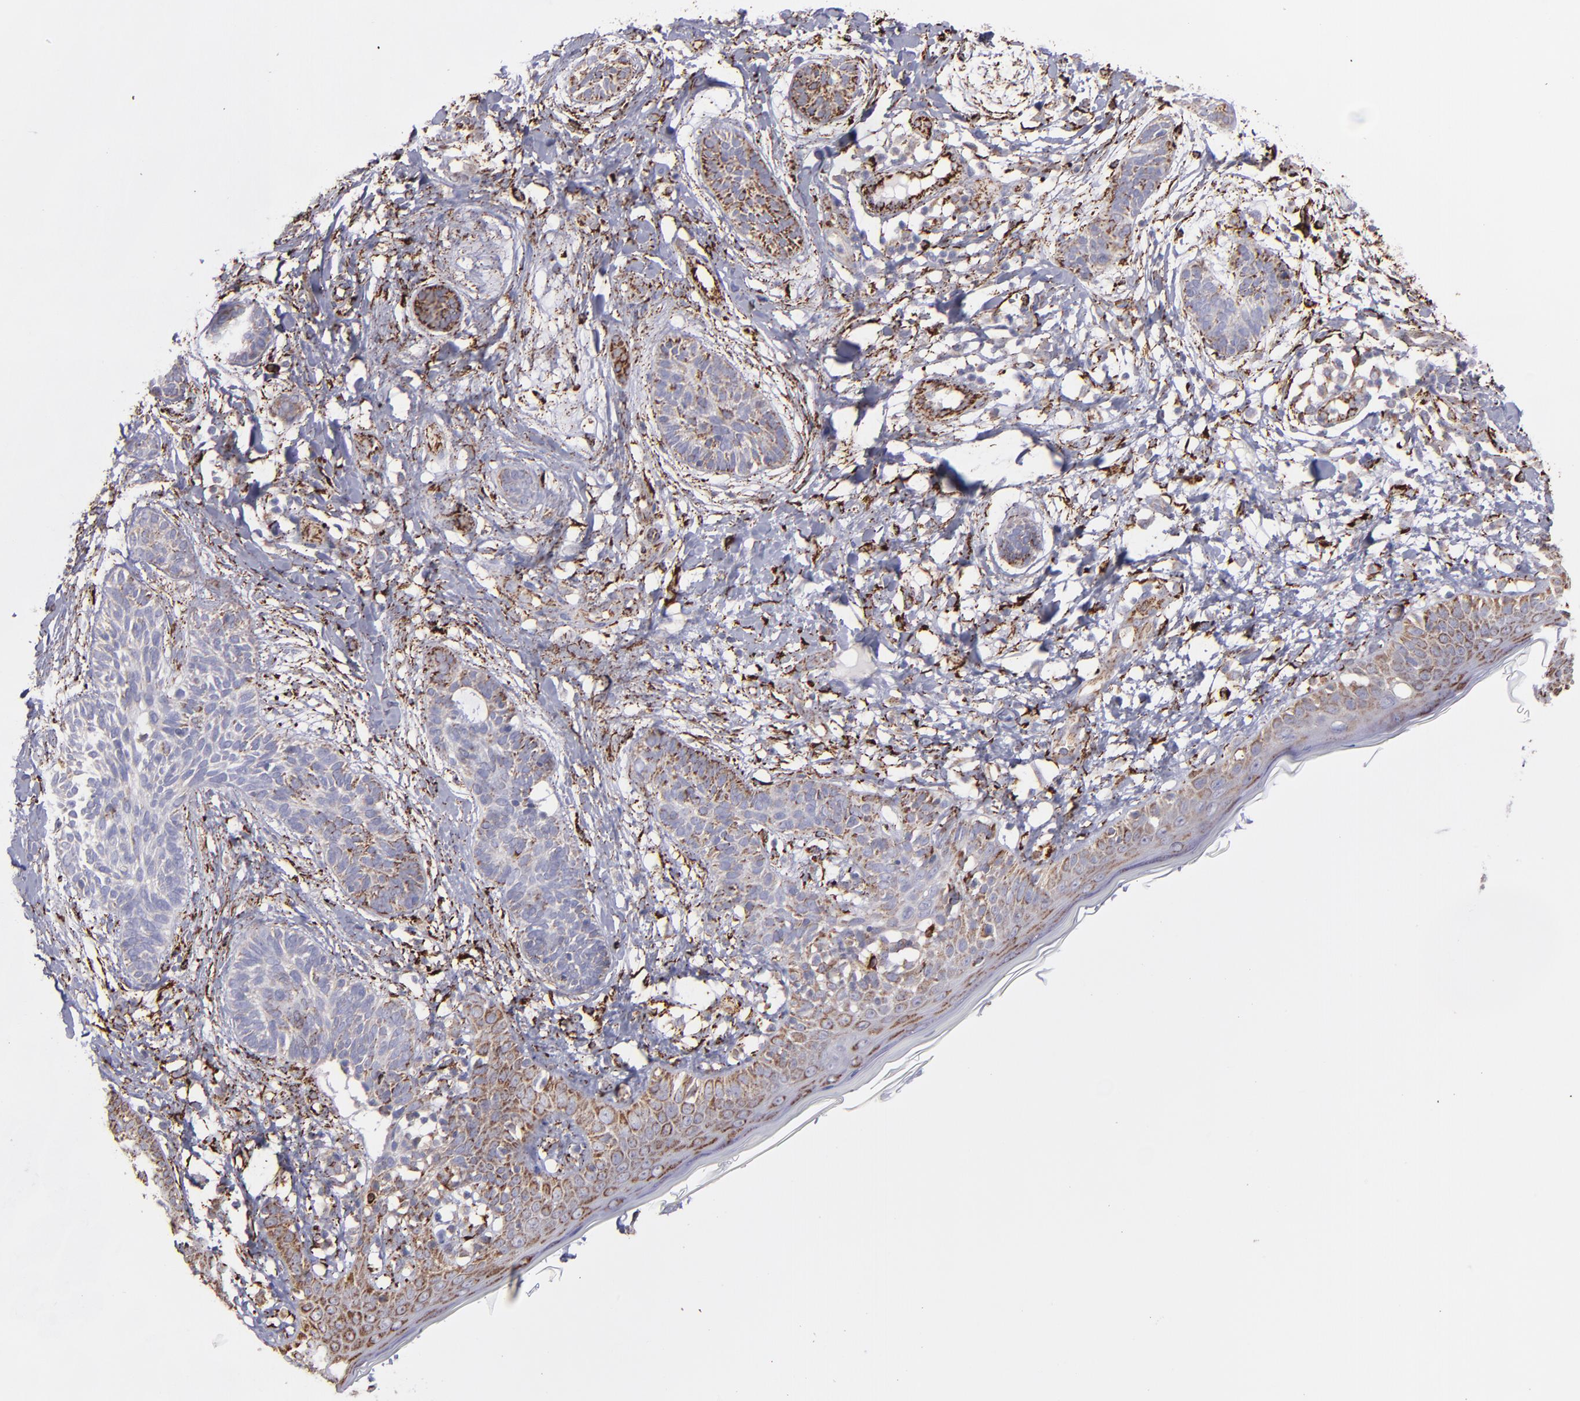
{"staining": {"intensity": "moderate", "quantity": "25%-75%", "location": "cytoplasmic/membranous"}, "tissue": "skin cancer", "cell_type": "Tumor cells", "image_type": "cancer", "snomed": [{"axis": "morphology", "description": "Normal tissue, NOS"}, {"axis": "morphology", "description": "Basal cell carcinoma"}, {"axis": "topography", "description": "Skin"}], "caption": "Immunohistochemical staining of human basal cell carcinoma (skin) demonstrates medium levels of moderate cytoplasmic/membranous staining in about 25%-75% of tumor cells.", "gene": "MAOB", "patient": {"sex": "male", "age": 63}}